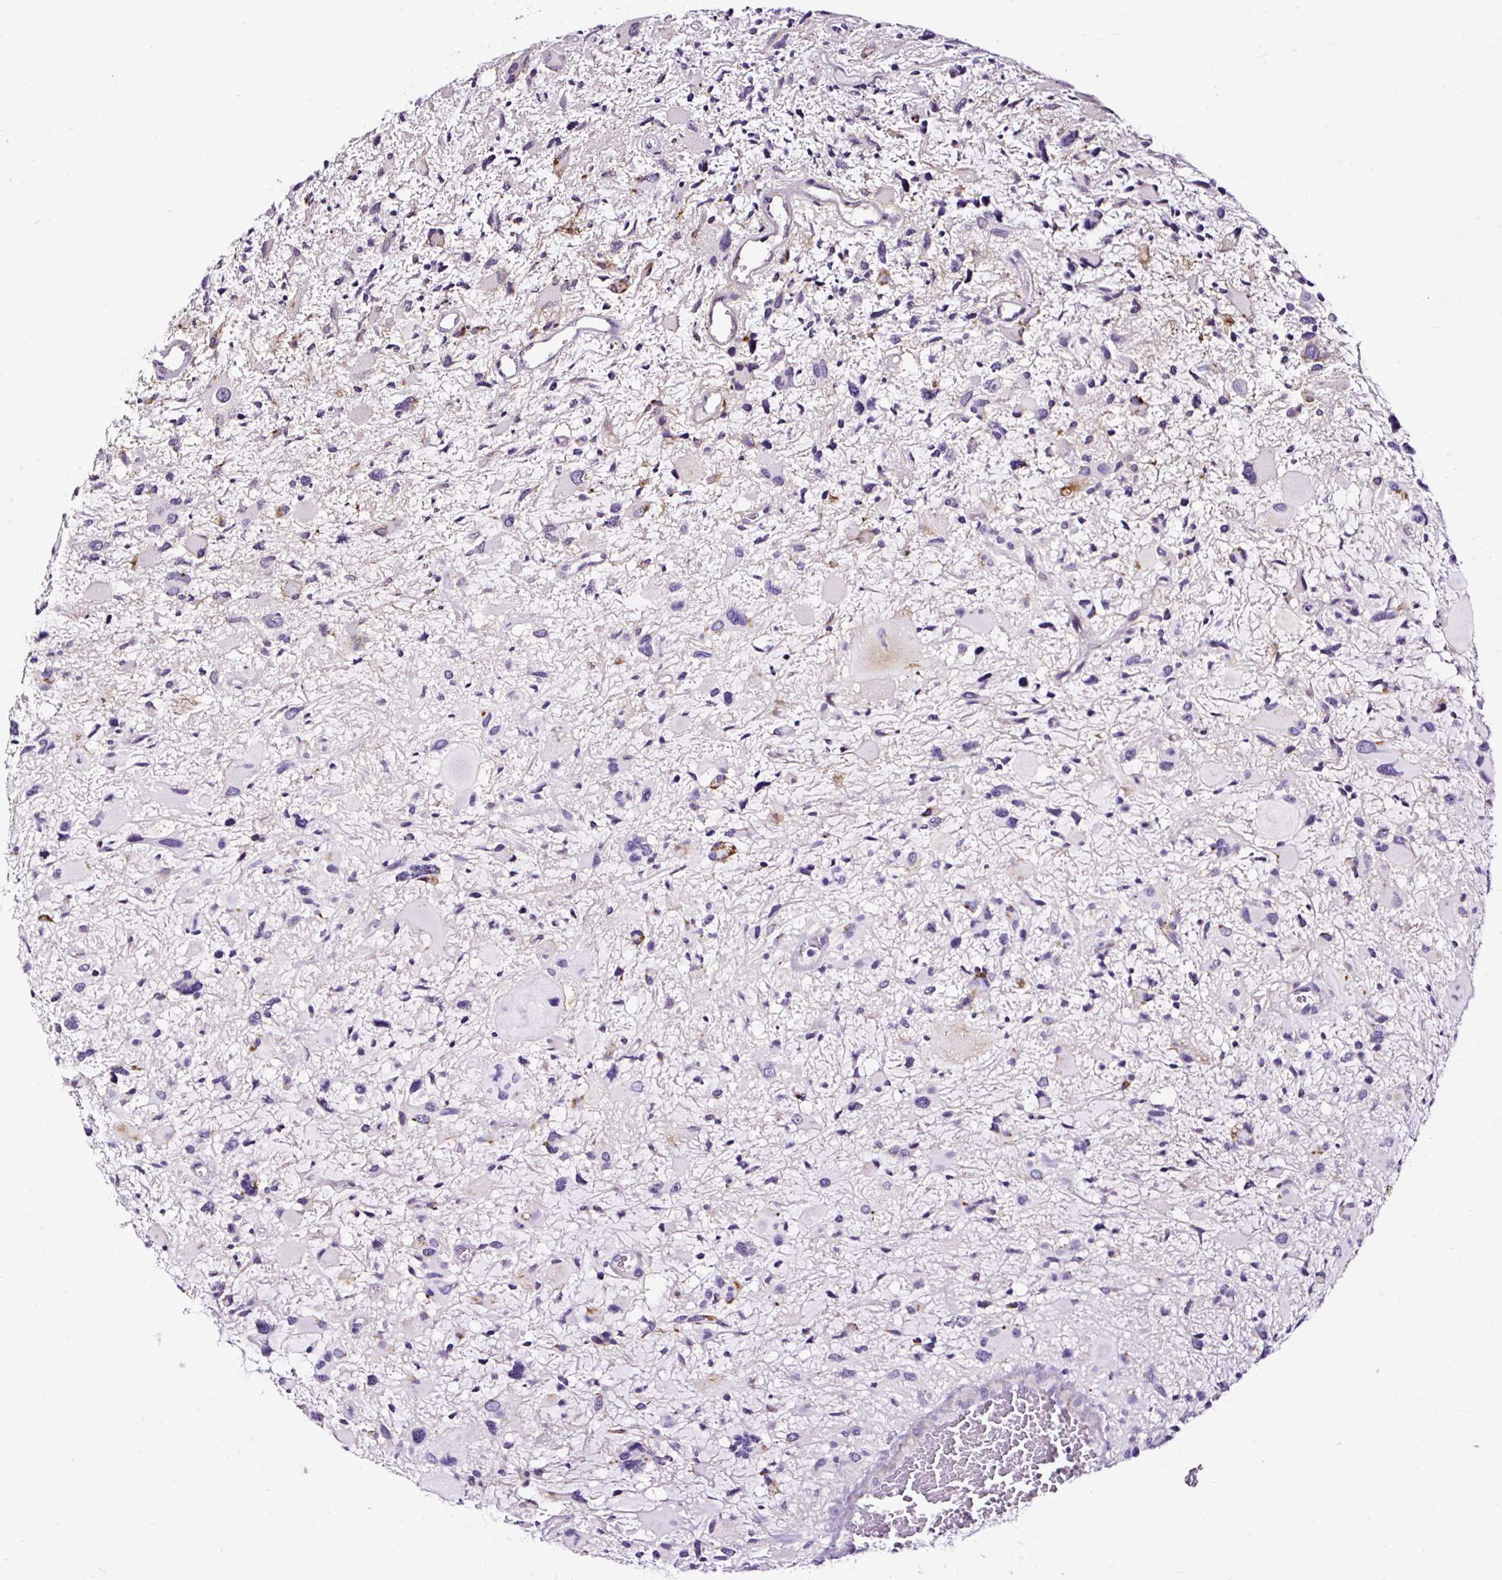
{"staining": {"intensity": "negative", "quantity": "none", "location": "none"}, "tissue": "glioma", "cell_type": "Tumor cells", "image_type": "cancer", "snomed": [{"axis": "morphology", "description": "Glioma, malignant, High grade"}, {"axis": "topography", "description": "Brain"}], "caption": "IHC of human malignant glioma (high-grade) displays no staining in tumor cells.", "gene": "SLC7A8", "patient": {"sex": "female", "age": 11}}